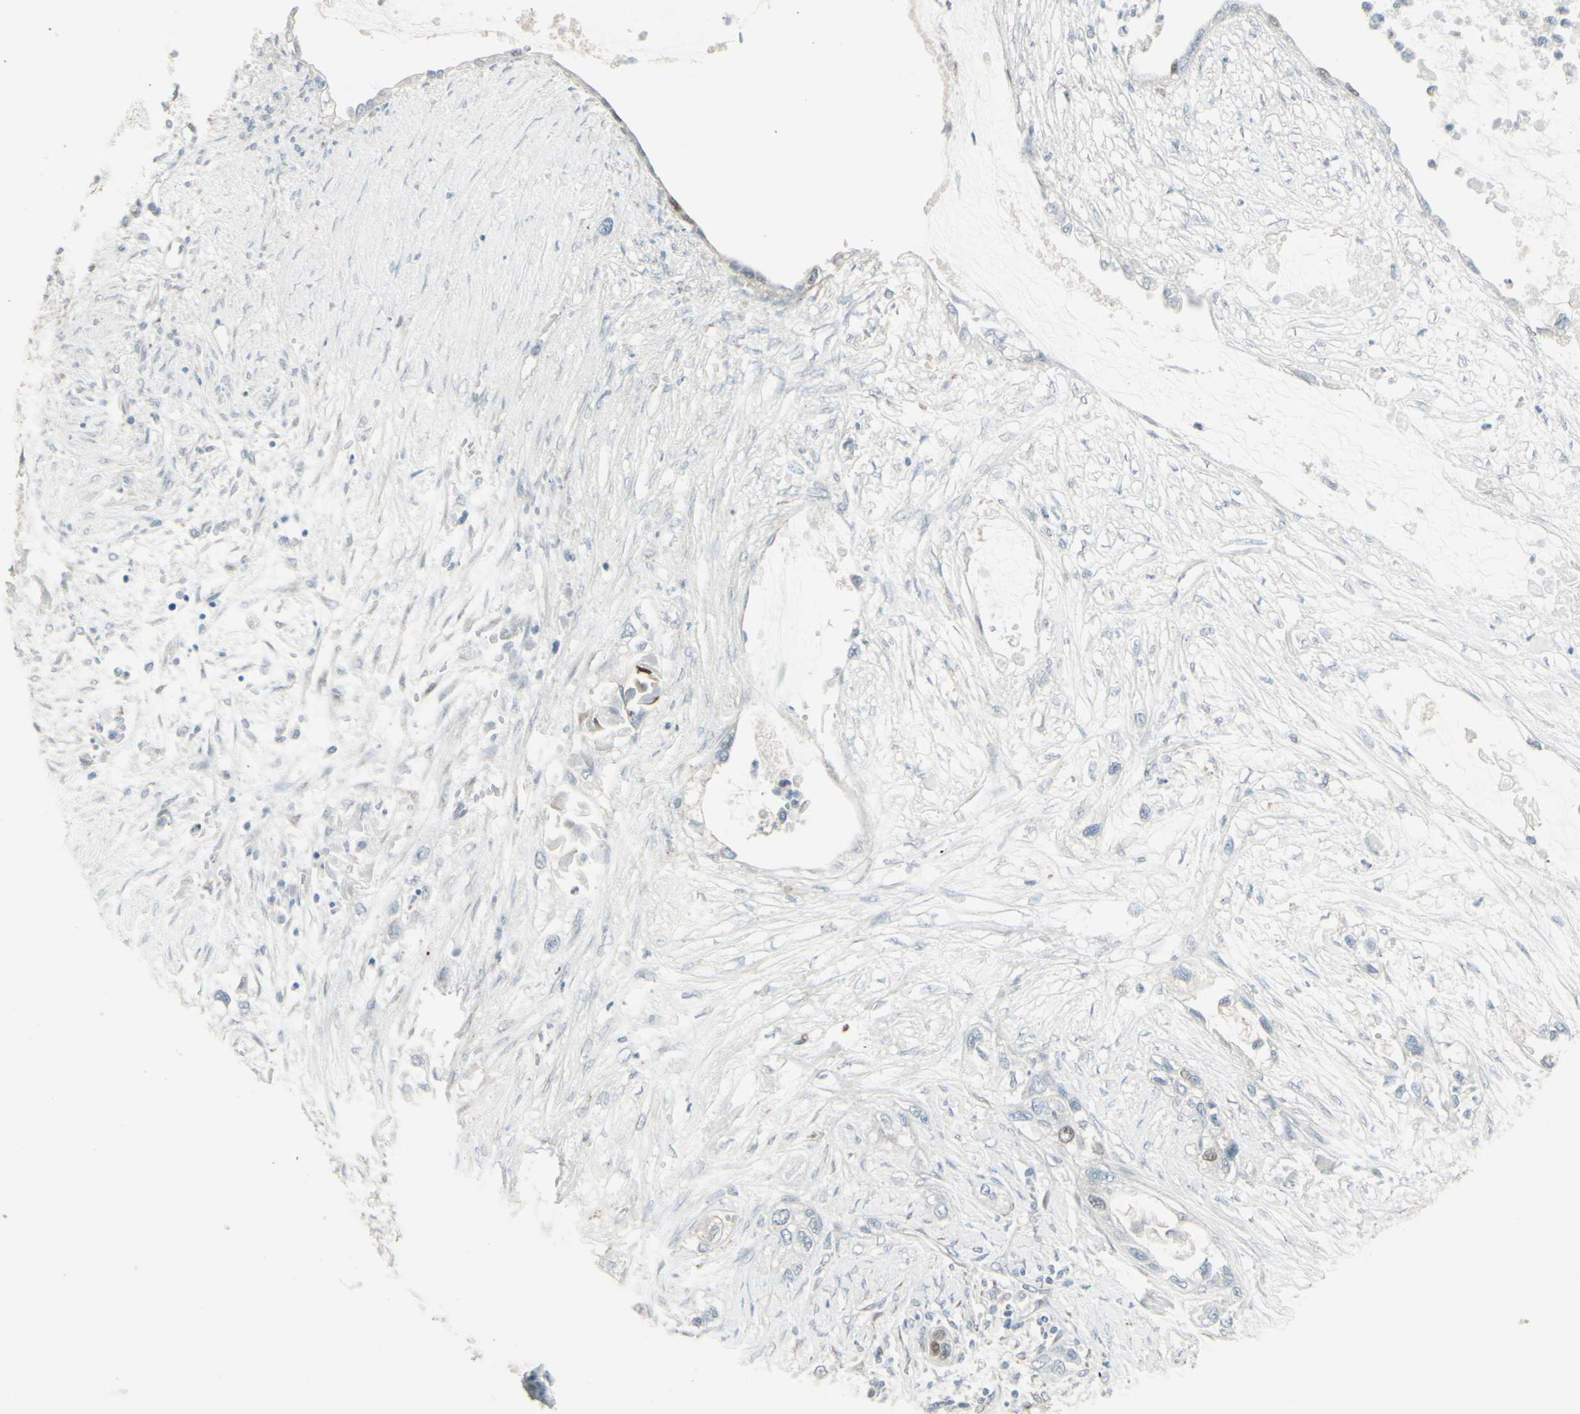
{"staining": {"intensity": "moderate", "quantity": "<25%", "location": "nuclear"}, "tissue": "pancreatic cancer", "cell_type": "Tumor cells", "image_type": "cancer", "snomed": [{"axis": "morphology", "description": "Adenocarcinoma, NOS"}, {"axis": "topography", "description": "Pancreas"}], "caption": "A histopathology image of pancreatic cancer (adenocarcinoma) stained for a protein reveals moderate nuclear brown staining in tumor cells.", "gene": "GMNN", "patient": {"sex": "female", "age": 70}}